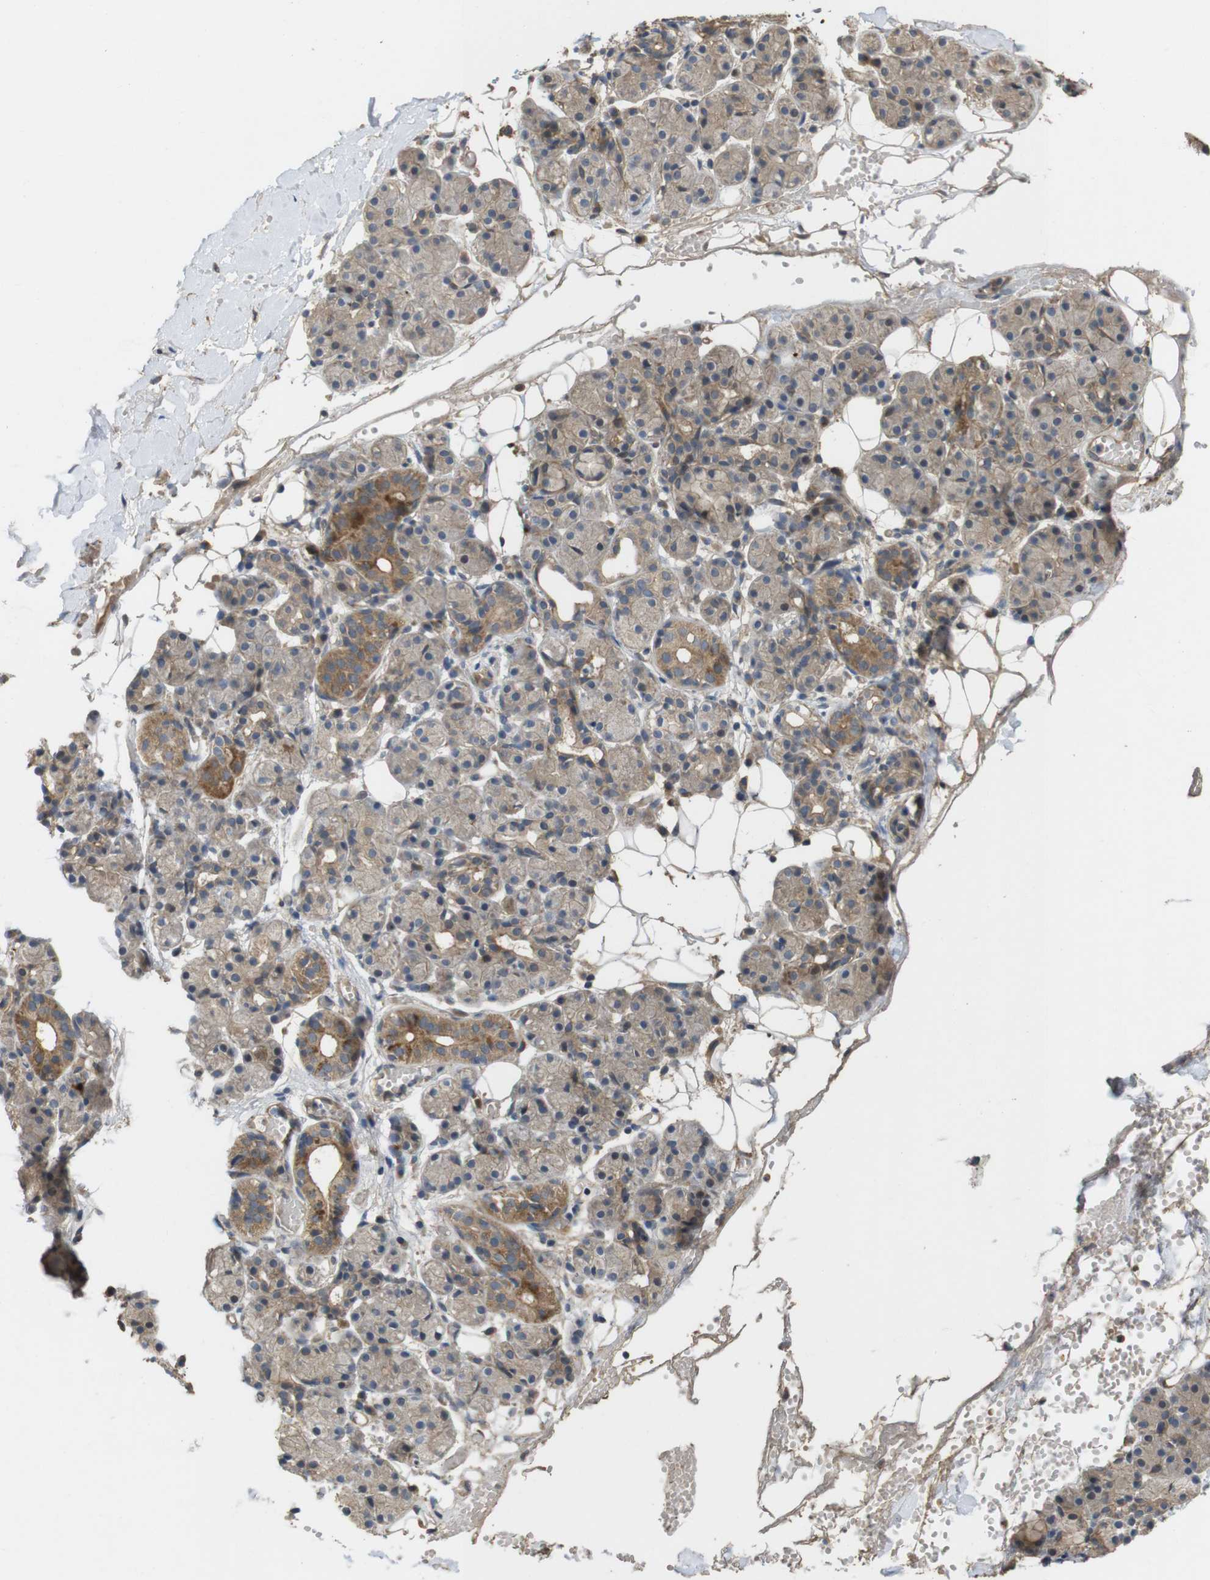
{"staining": {"intensity": "moderate", "quantity": "25%-75%", "location": "cytoplasmic/membranous"}, "tissue": "salivary gland", "cell_type": "Glandular cells", "image_type": "normal", "snomed": [{"axis": "morphology", "description": "Normal tissue, NOS"}, {"axis": "topography", "description": "Salivary gland"}], "caption": "Glandular cells reveal moderate cytoplasmic/membranous staining in approximately 25%-75% of cells in benign salivary gland.", "gene": "PCDHB10", "patient": {"sex": "male", "age": 63}}